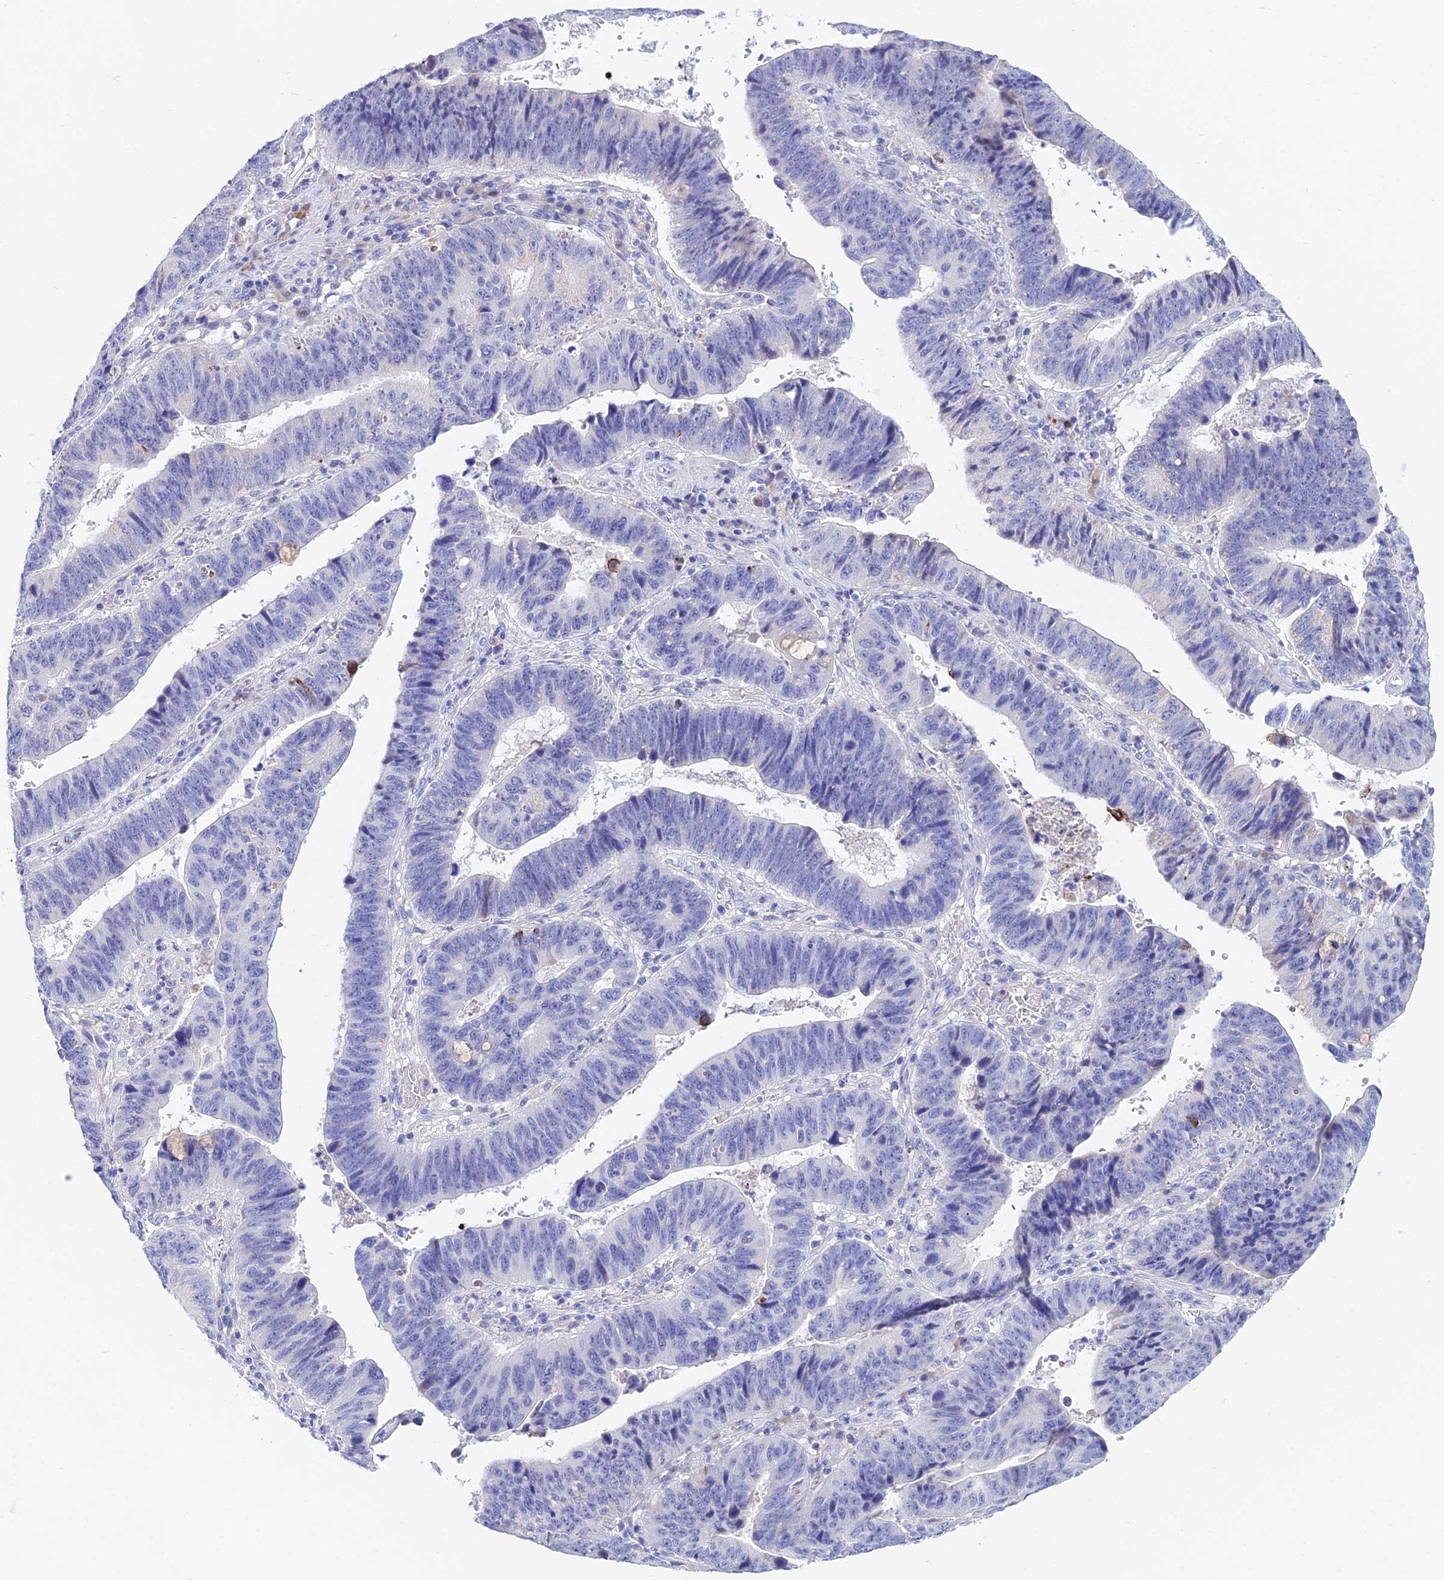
{"staining": {"intensity": "weak", "quantity": "<25%", "location": "cytoplasmic/membranous"}, "tissue": "stomach cancer", "cell_type": "Tumor cells", "image_type": "cancer", "snomed": [{"axis": "morphology", "description": "Adenocarcinoma, NOS"}, {"axis": "topography", "description": "Stomach"}], "caption": "Immunohistochemistry histopathology image of neoplastic tissue: human stomach cancer stained with DAB shows no significant protein expression in tumor cells.", "gene": "CEP41", "patient": {"sex": "male", "age": 59}}